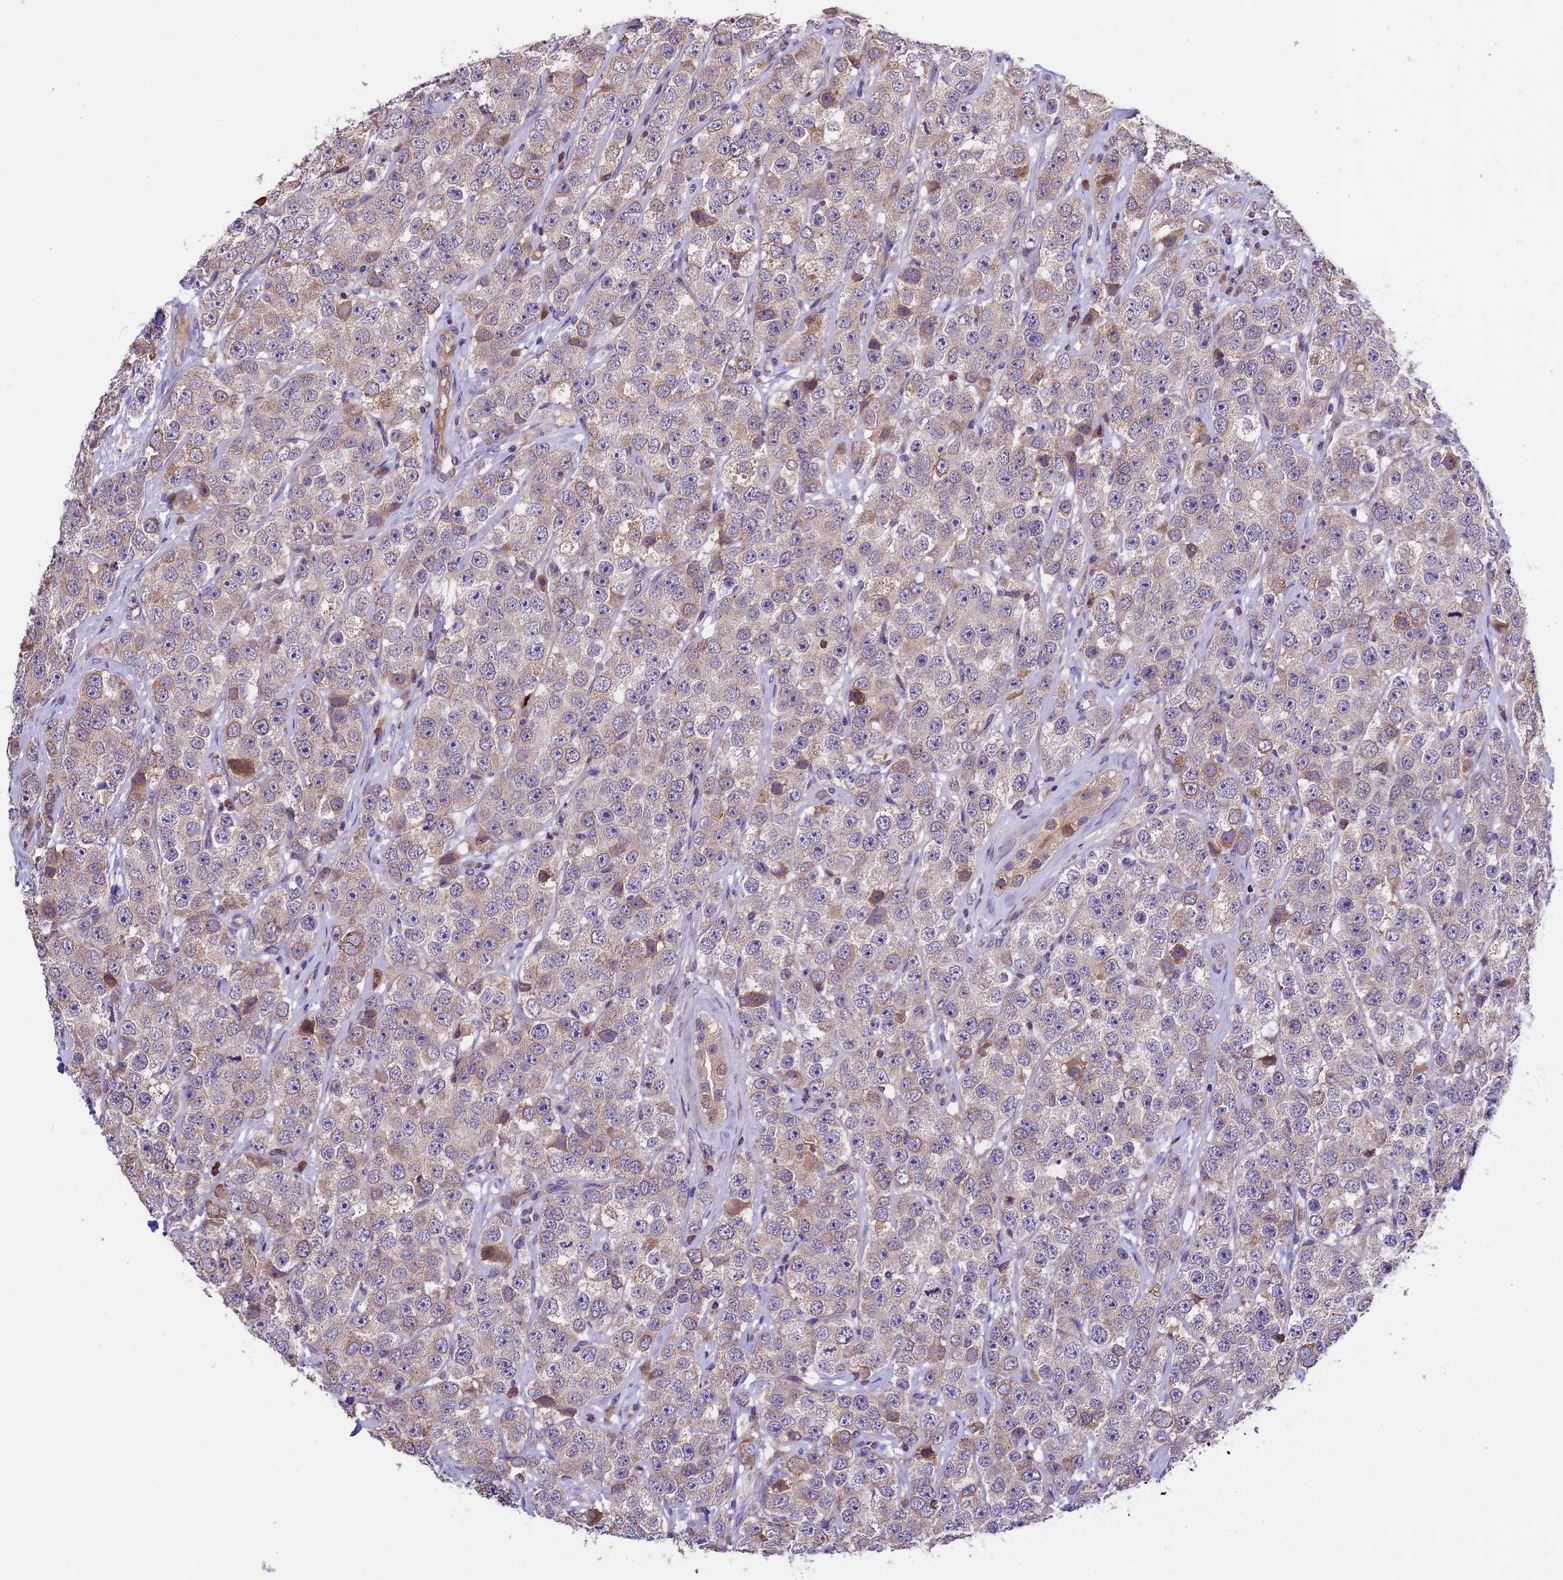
{"staining": {"intensity": "weak", "quantity": "25%-75%", "location": "cytoplasmic/membranous"}, "tissue": "testis cancer", "cell_type": "Tumor cells", "image_type": "cancer", "snomed": [{"axis": "morphology", "description": "Seminoma, NOS"}, {"axis": "topography", "description": "Testis"}], "caption": "The image displays immunohistochemical staining of seminoma (testis). There is weak cytoplasmic/membranous staining is appreciated in approximately 25%-75% of tumor cells. The staining was performed using DAB, with brown indicating positive protein expression. Nuclei are stained blue with hematoxylin.", "gene": "ABCC10", "patient": {"sex": "male", "age": 28}}